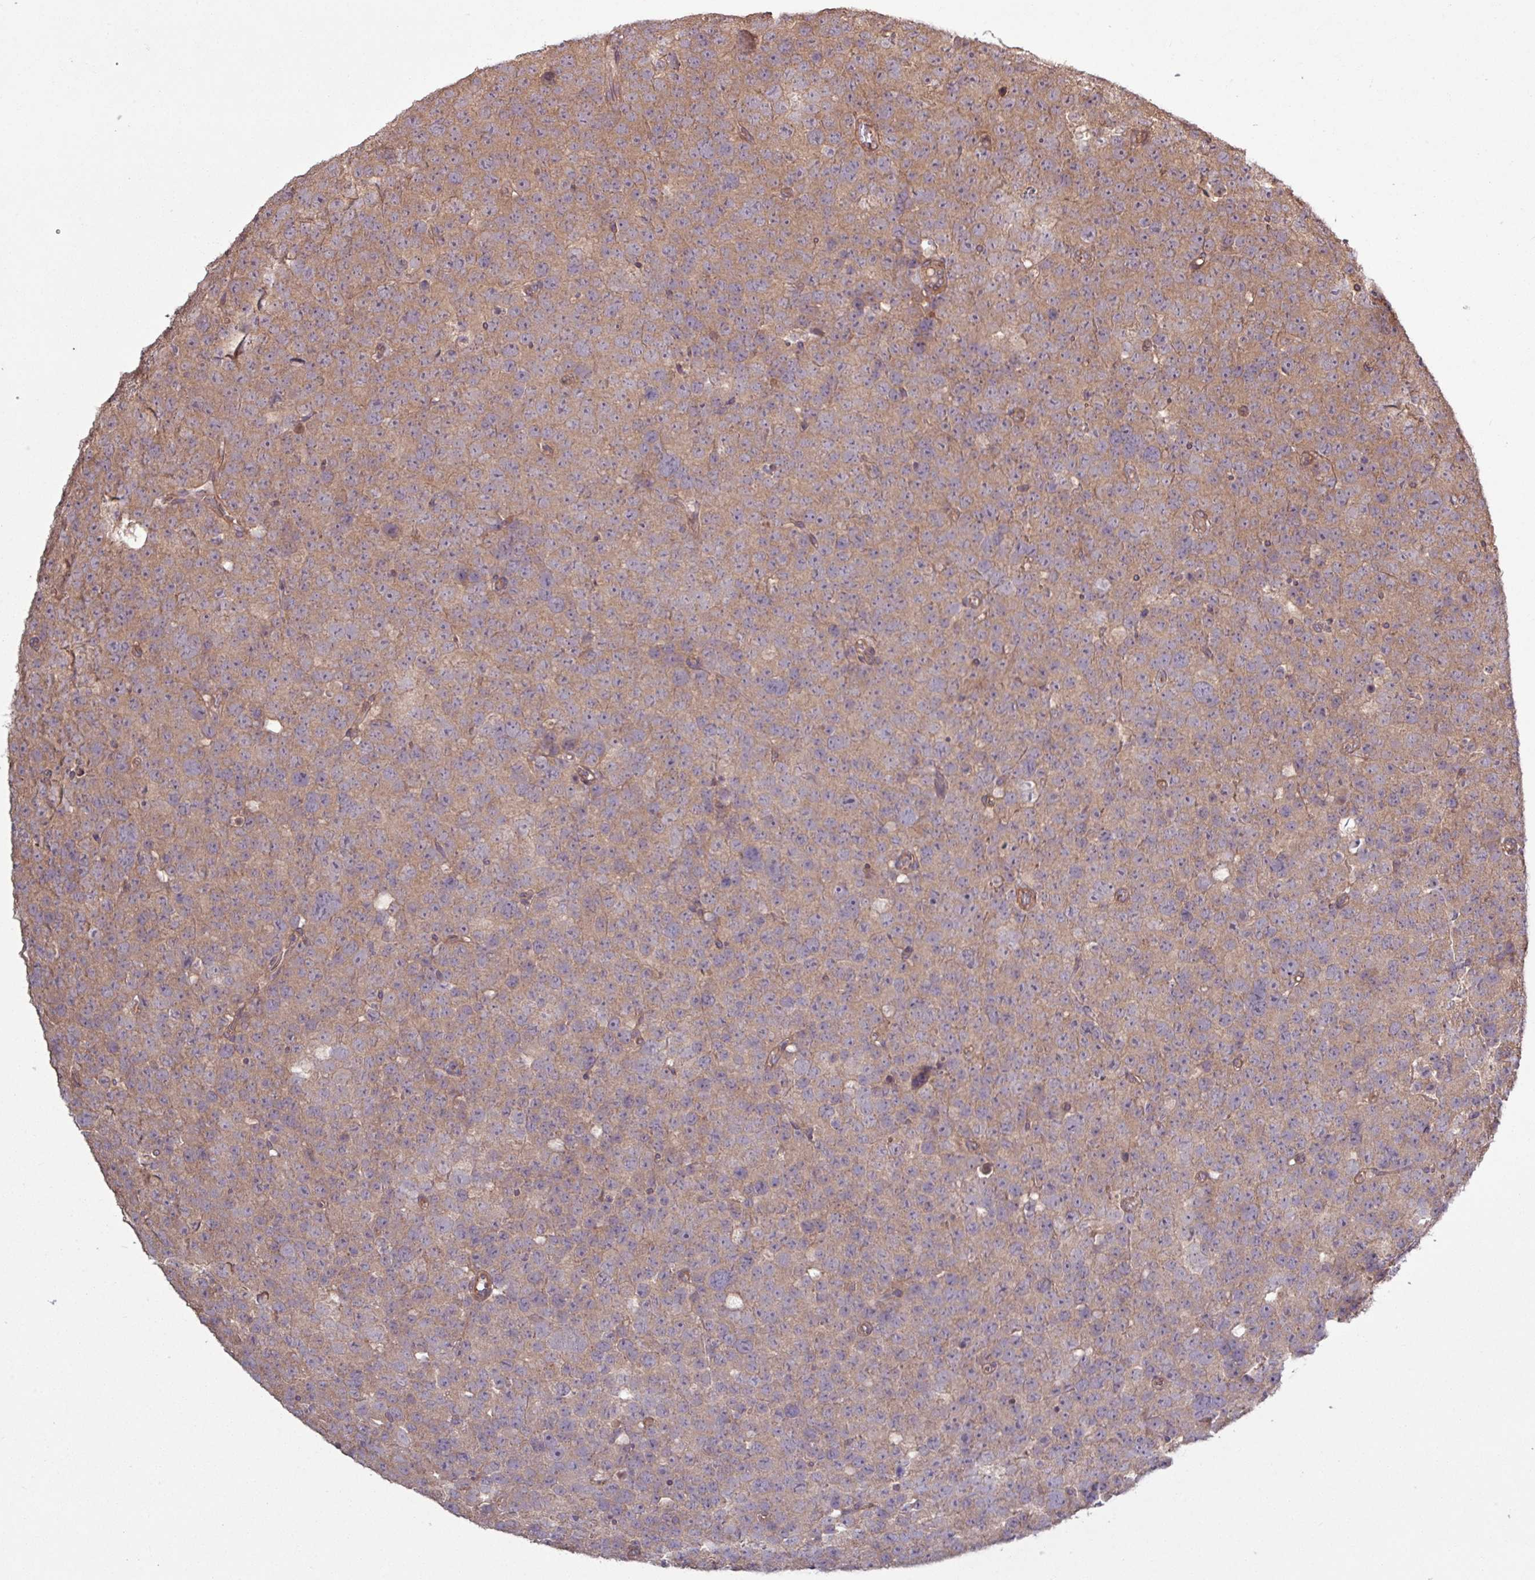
{"staining": {"intensity": "moderate", "quantity": ">75%", "location": "cytoplasmic/membranous"}, "tissue": "testis cancer", "cell_type": "Tumor cells", "image_type": "cancer", "snomed": [{"axis": "morphology", "description": "Seminoma, NOS"}, {"axis": "topography", "description": "Testis"}], "caption": "Testis cancer stained for a protein exhibits moderate cytoplasmic/membranous positivity in tumor cells.", "gene": "TRABD2A", "patient": {"sex": "male", "age": 71}}